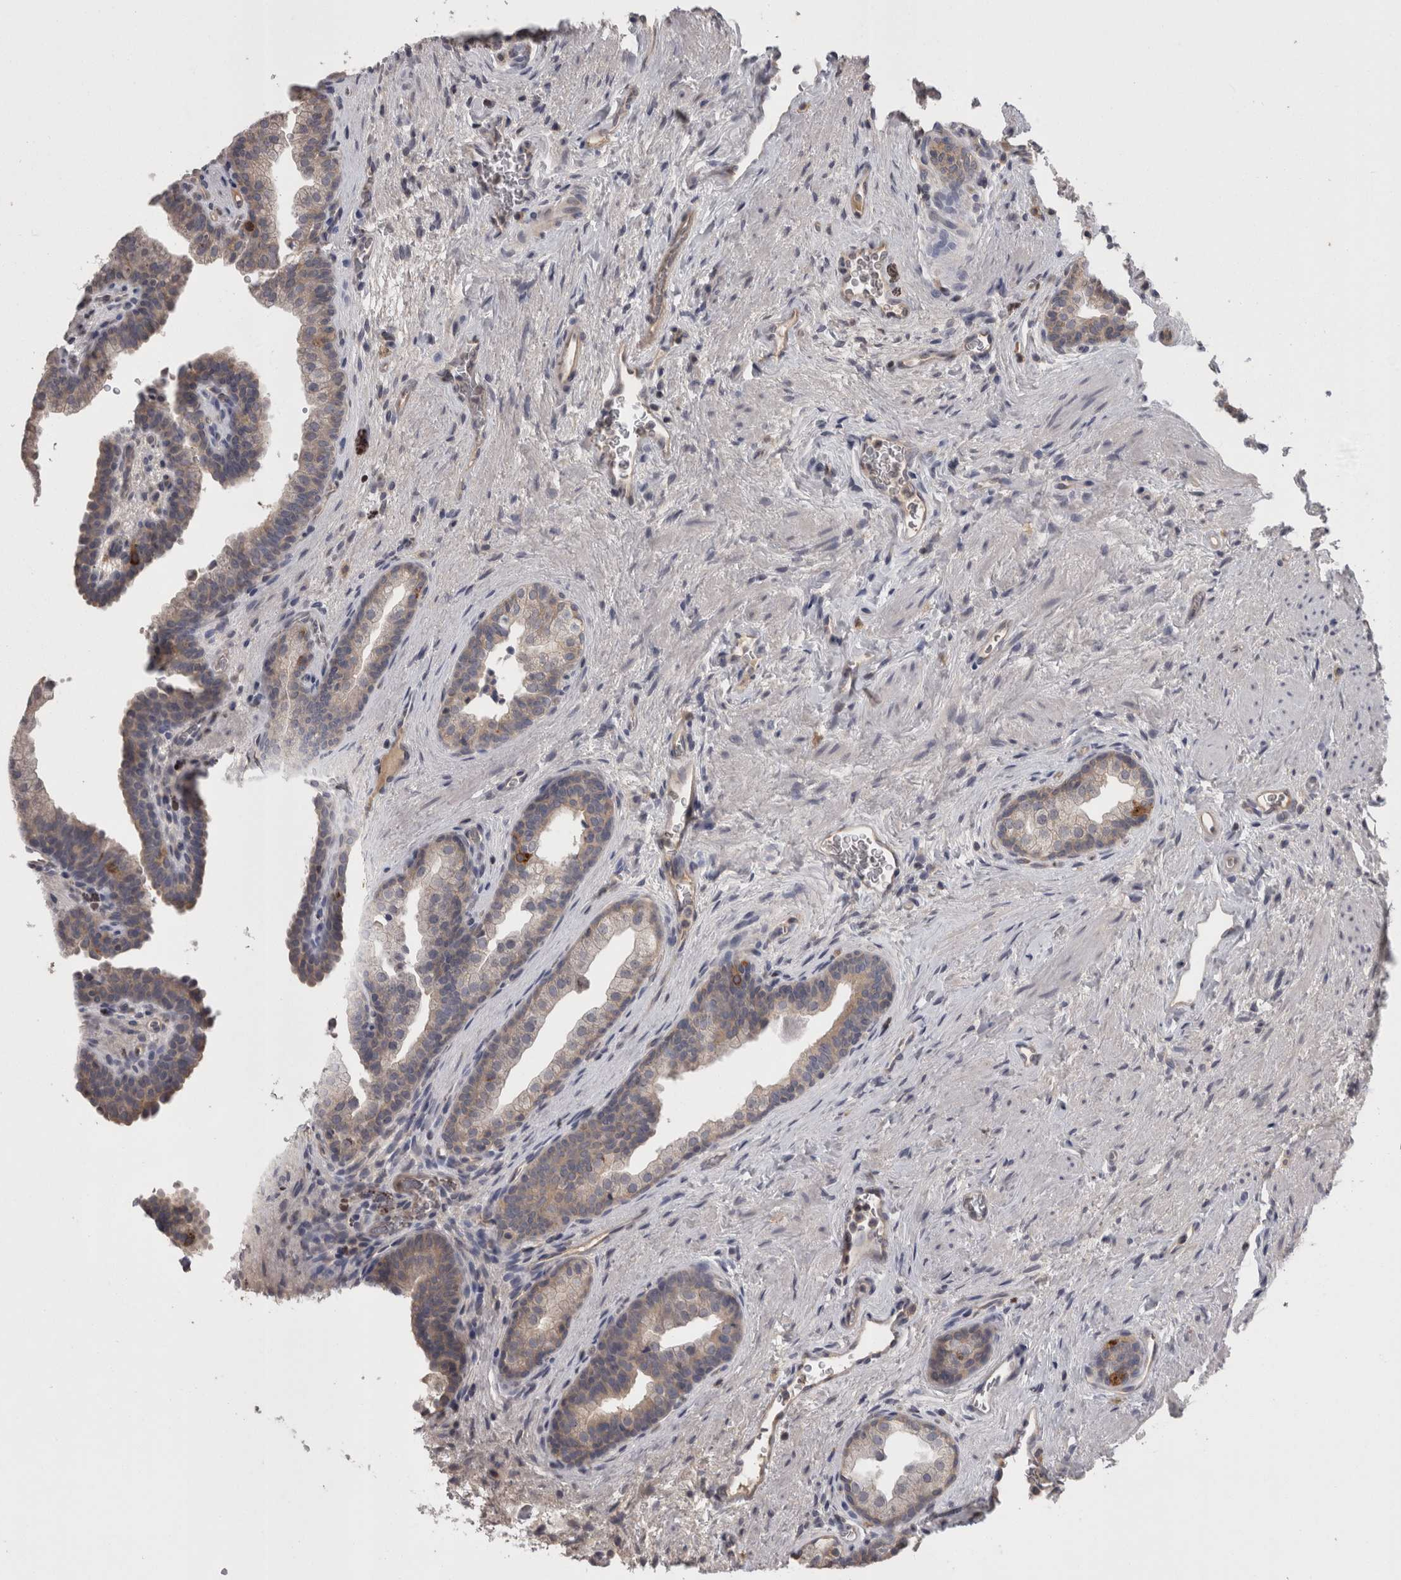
{"staining": {"intensity": "weak", "quantity": "<25%", "location": "cytoplasmic/membranous"}, "tissue": "prostate", "cell_type": "Glandular cells", "image_type": "normal", "snomed": [{"axis": "morphology", "description": "Normal tissue, NOS"}, {"axis": "topography", "description": "Prostate"}], "caption": "The immunohistochemistry histopathology image has no significant staining in glandular cells of prostate.", "gene": "PON3", "patient": {"sex": "male", "age": 48}}